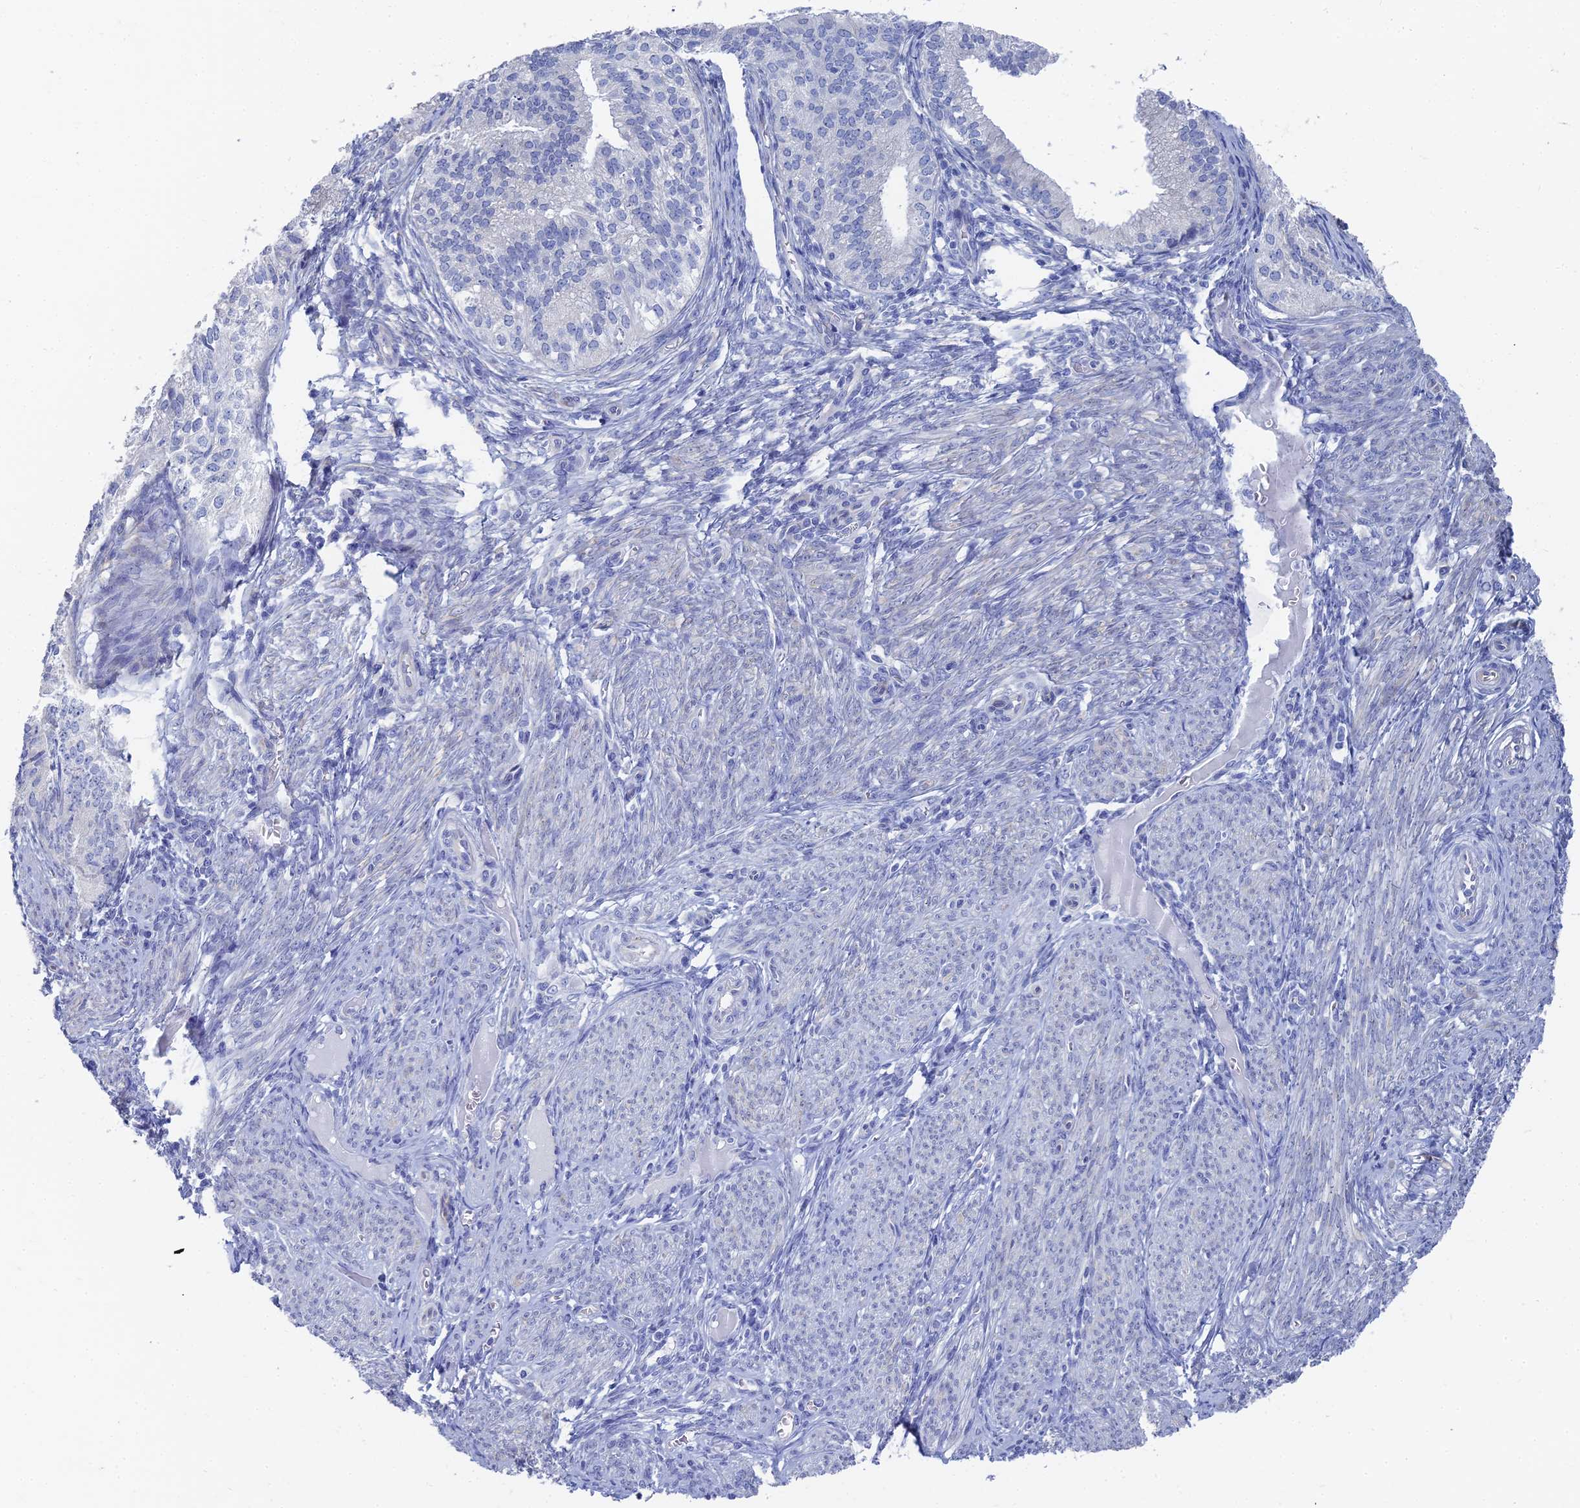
{"staining": {"intensity": "negative", "quantity": "none", "location": "none"}, "tissue": "endometrial cancer", "cell_type": "Tumor cells", "image_type": "cancer", "snomed": [{"axis": "morphology", "description": "Adenocarcinoma, NOS"}, {"axis": "topography", "description": "Endometrium"}], "caption": "High magnification brightfield microscopy of adenocarcinoma (endometrial) stained with DAB (brown) and counterstained with hematoxylin (blue): tumor cells show no significant positivity. (Brightfield microscopy of DAB (3,3'-diaminobenzidine) IHC at high magnification).", "gene": "TNNT3", "patient": {"sex": "female", "age": 50}}